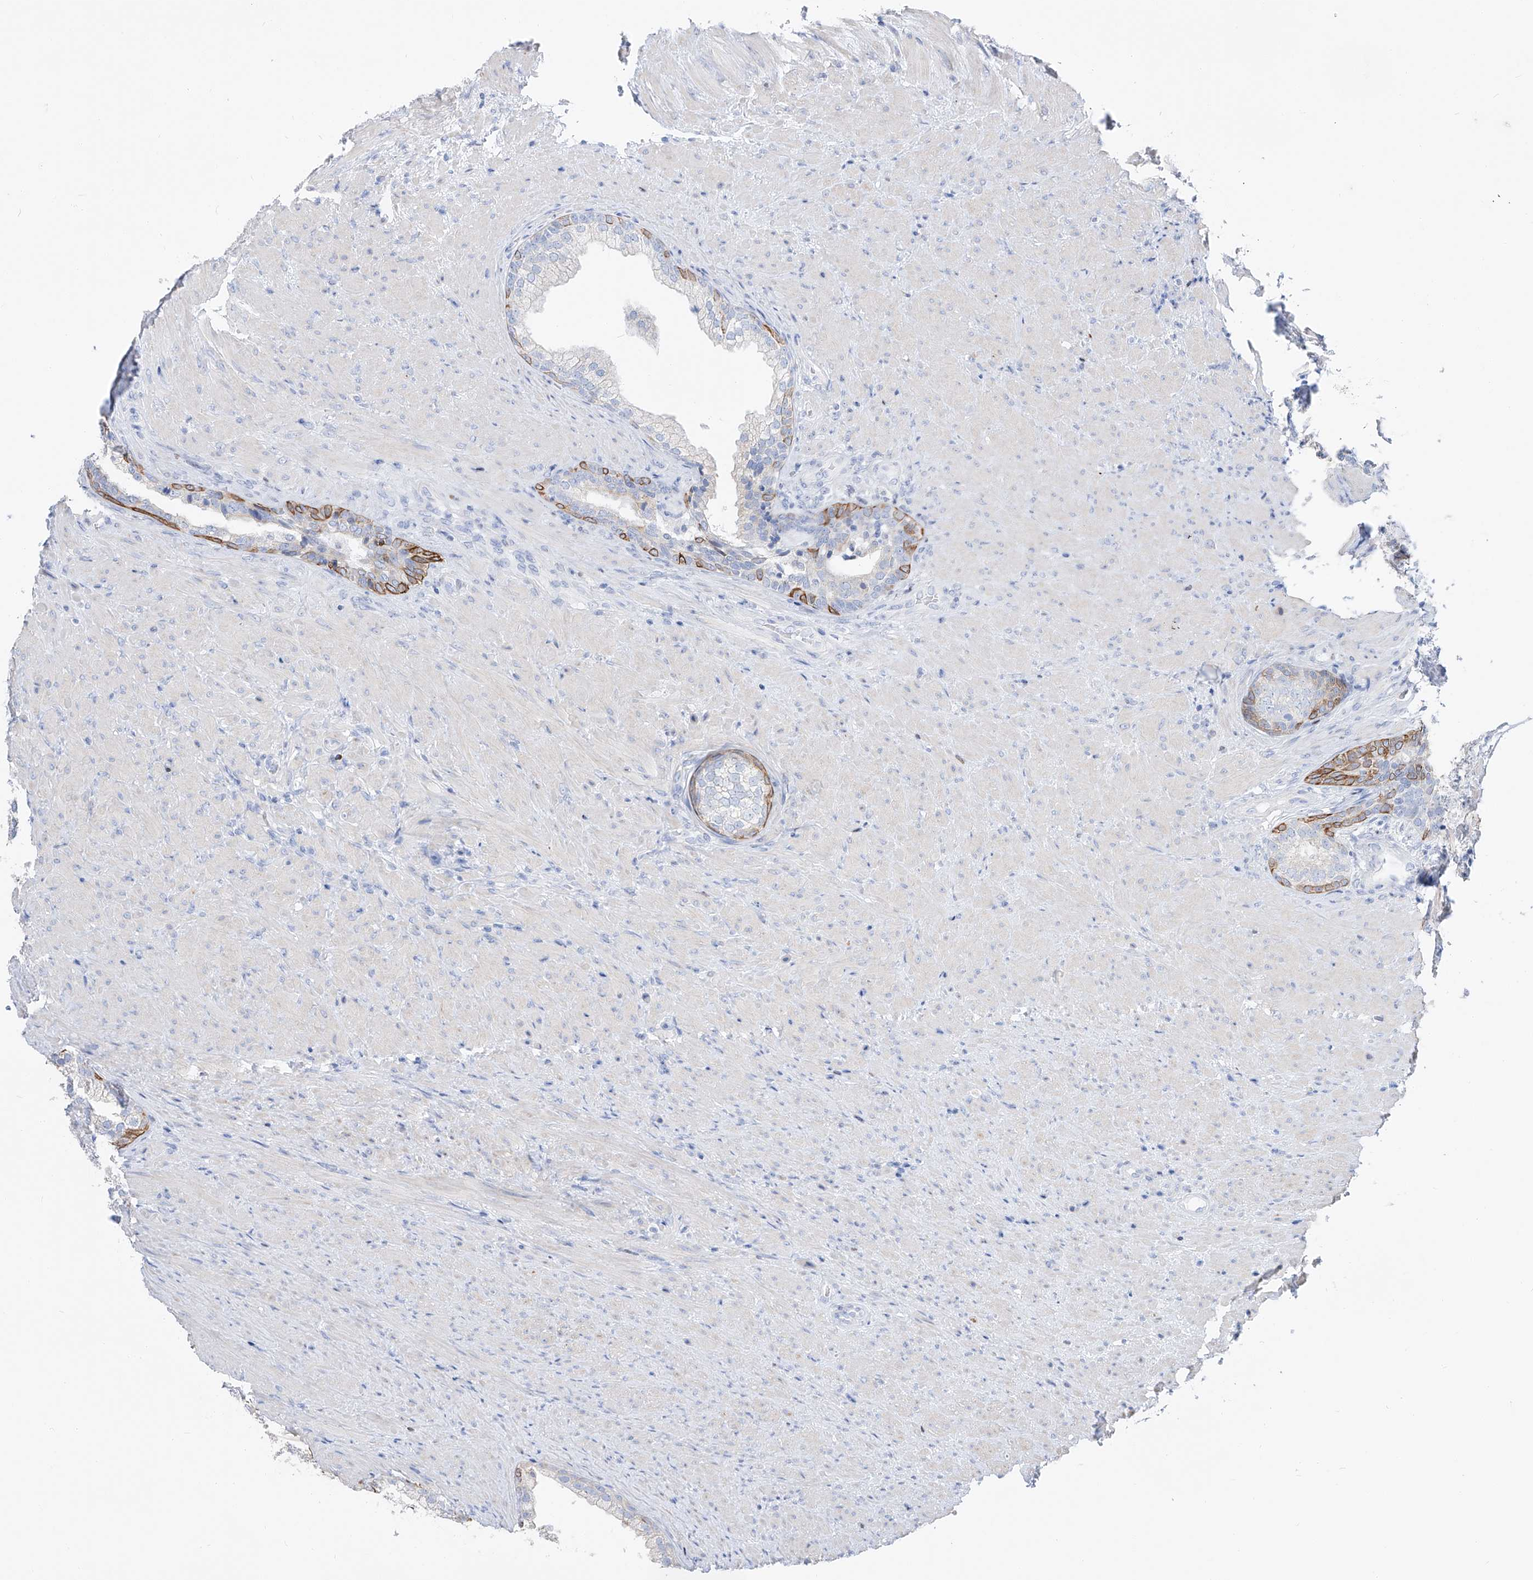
{"staining": {"intensity": "moderate", "quantity": "<25%", "location": "cytoplasmic/membranous"}, "tissue": "prostate", "cell_type": "Glandular cells", "image_type": "normal", "snomed": [{"axis": "morphology", "description": "Normal tissue, NOS"}, {"axis": "topography", "description": "Prostate"}], "caption": "About <25% of glandular cells in benign human prostate show moderate cytoplasmic/membranous protein expression as visualized by brown immunohistochemical staining.", "gene": "FRS3", "patient": {"sex": "male", "age": 76}}